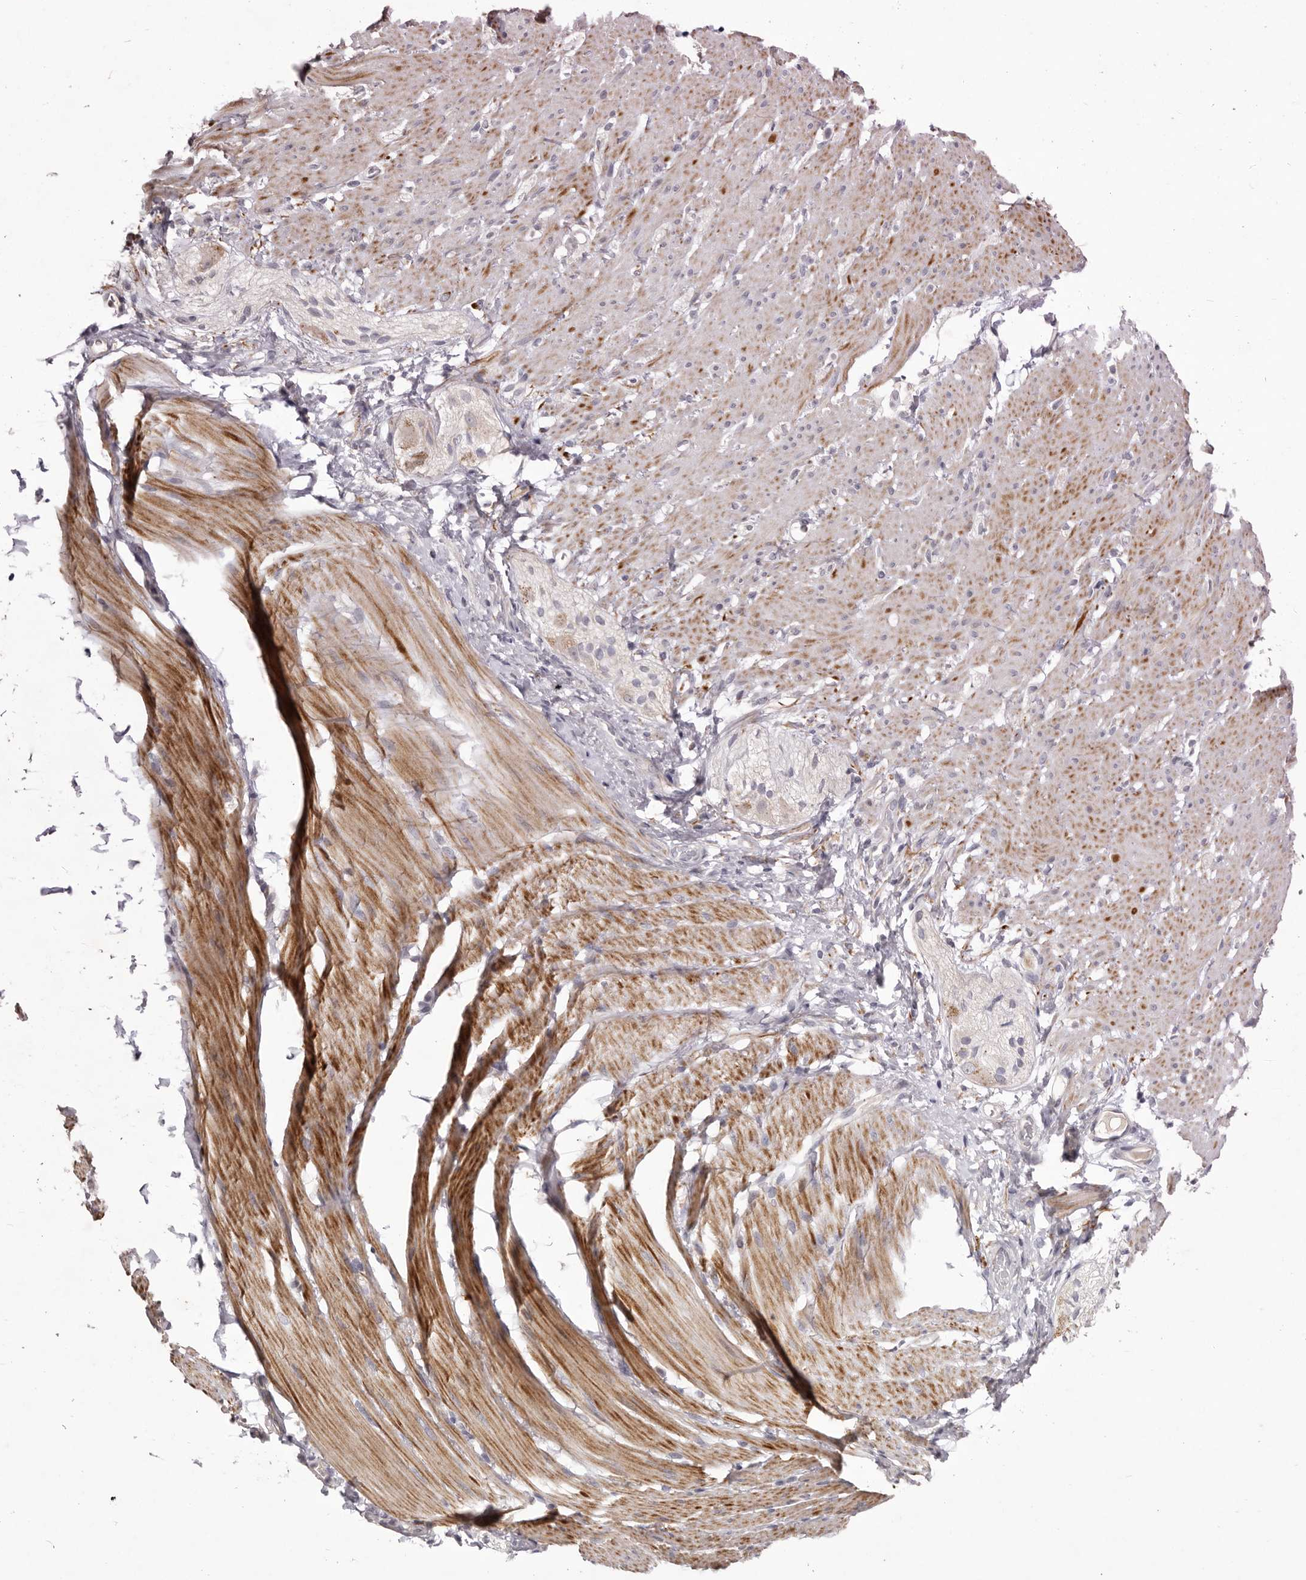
{"staining": {"intensity": "moderate", "quantity": "<25%", "location": "cytoplasmic/membranous"}, "tissue": "smooth muscle", "cell_type": "Smooth muscle cells", "image_type": "normal", "snomed": [{"axis": "morphology", "description": "Normal tissue, NOS"}, {"axis": "topography", "description": "Smooth muscle"}, {"axis": "topography", "description": "Small intestine"}], "caption": "Approximately <25% of smooth muscle cells in unremarkable human smooth muscle show moderate cytoplasmic/membranous protein staining as visualized by brown immunohistochemical staining.", "gene": "GARNL3", "patient": {"sex": "female", "age": 84}}